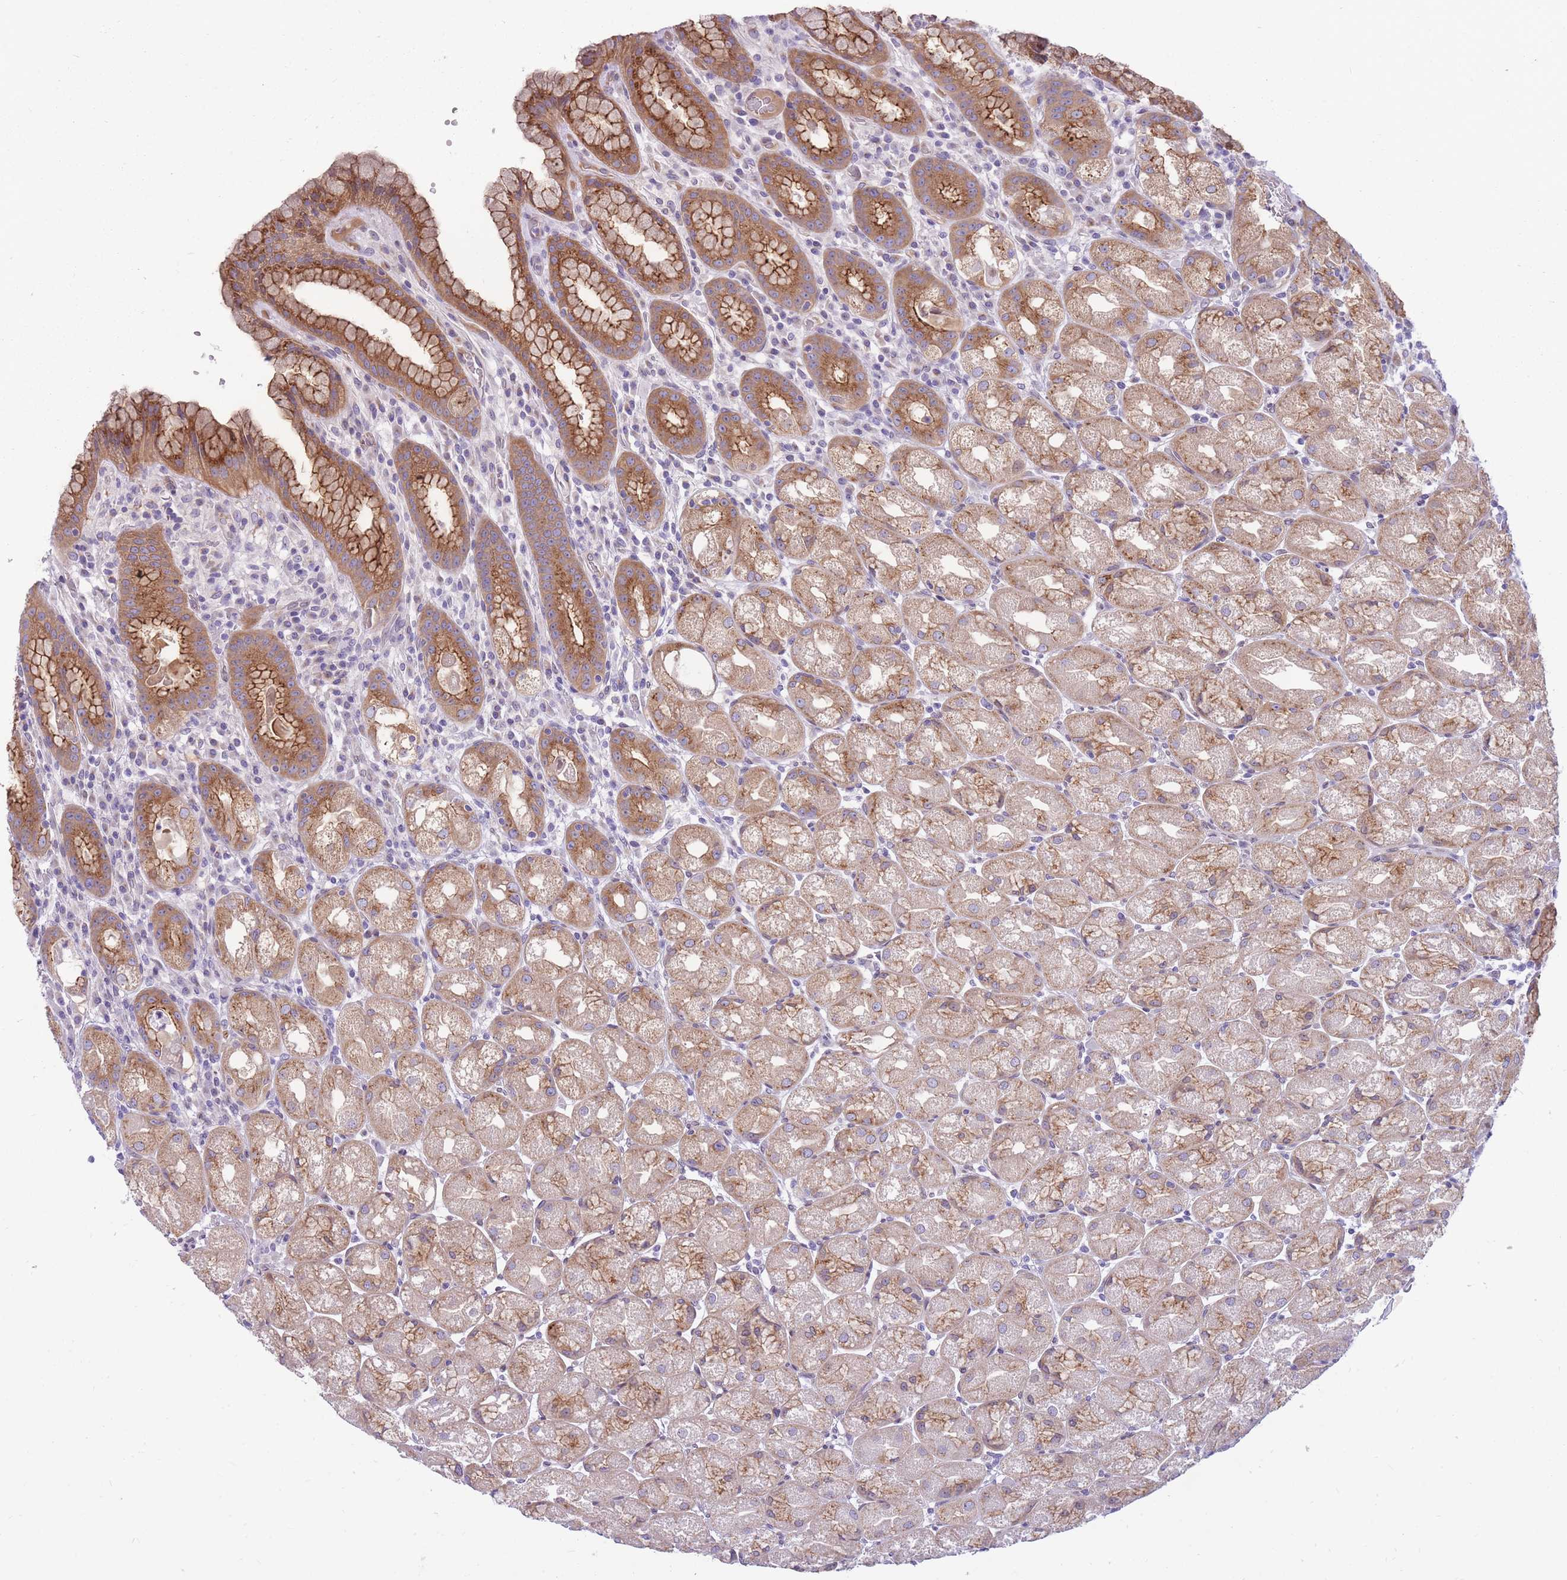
{"staining": {"intensity": "moderate", "quantity": ">75%", "location": "cytoplasmic/membranous"}, "tissue": "stomach", "cell_type": "Glandular cells", "image_type": "normal", "snomed": [{"axis": "morphology", "description": "Normal tissue, NOS"}, {"axis": "topography", "description": "Stomach, upper"}], "caption": "High-power microscopy captured an immunohistochemistry micrograph of normal stomach, revealing moderate cytoplasmic/membranous staining in about >75% of glandular cells.", "gene": "HOOK2", "patient": {"sex": "male", "age": 52}}